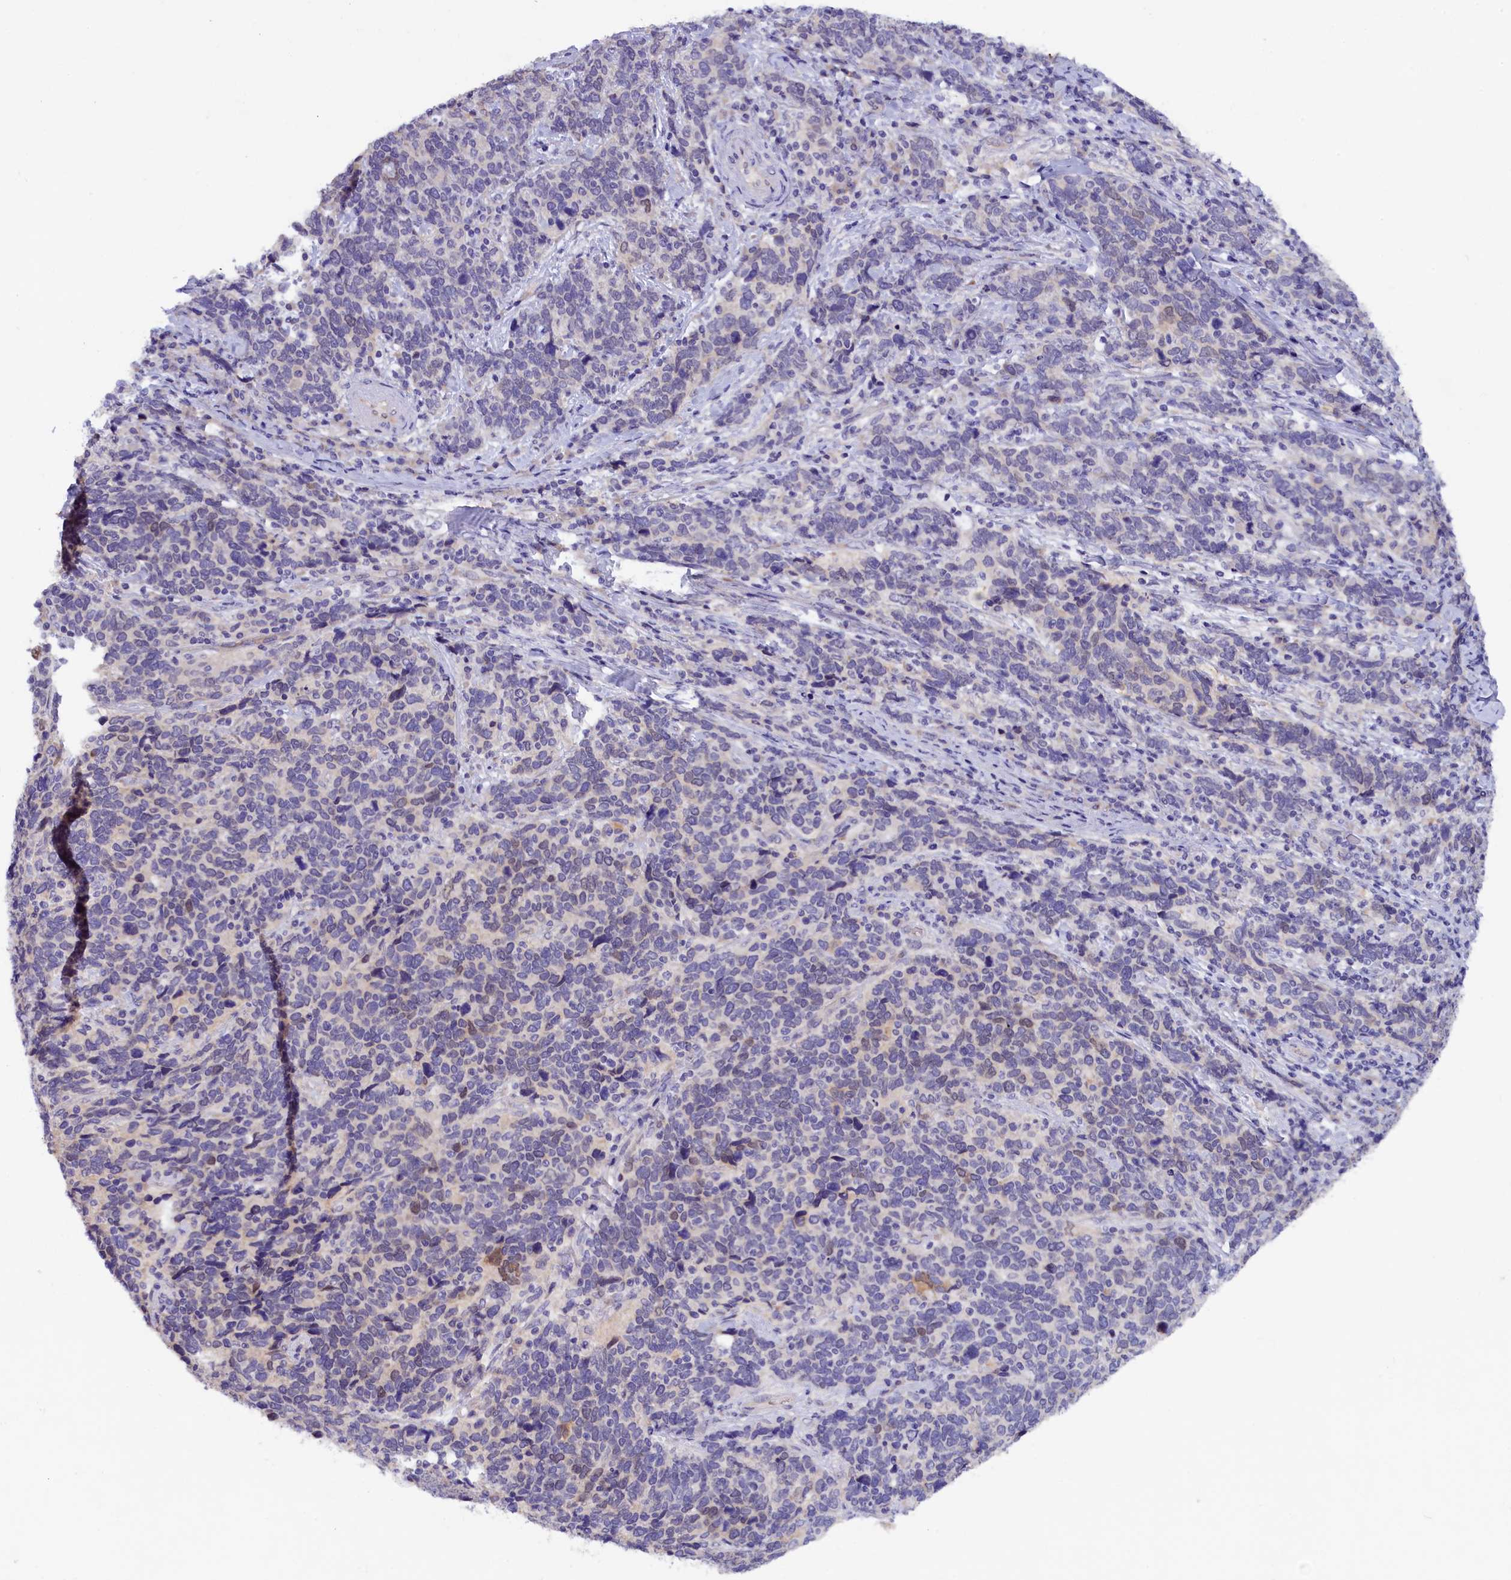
{"staining": {"intensity": "negative", "quantity": "none", "location": "none"}, "tissue": "cervical cancer", "cell_type": "Tumor cells", "image_type": "cancer", "snomed": [{"axis": "morphology", "description": "Squamous cell carcinoma, NOS"}, {"axis": "topography", "description": "Cervix"}], "caption": "High power microscopy micrograph of an immunohistochemistry photomicrograph of cervical cancer (squamous cell carcinoma), revealing no significant positivity in tumor cells.", "gene": "ZSWIM4", "patient": {"sex": "female", "age": 41}}